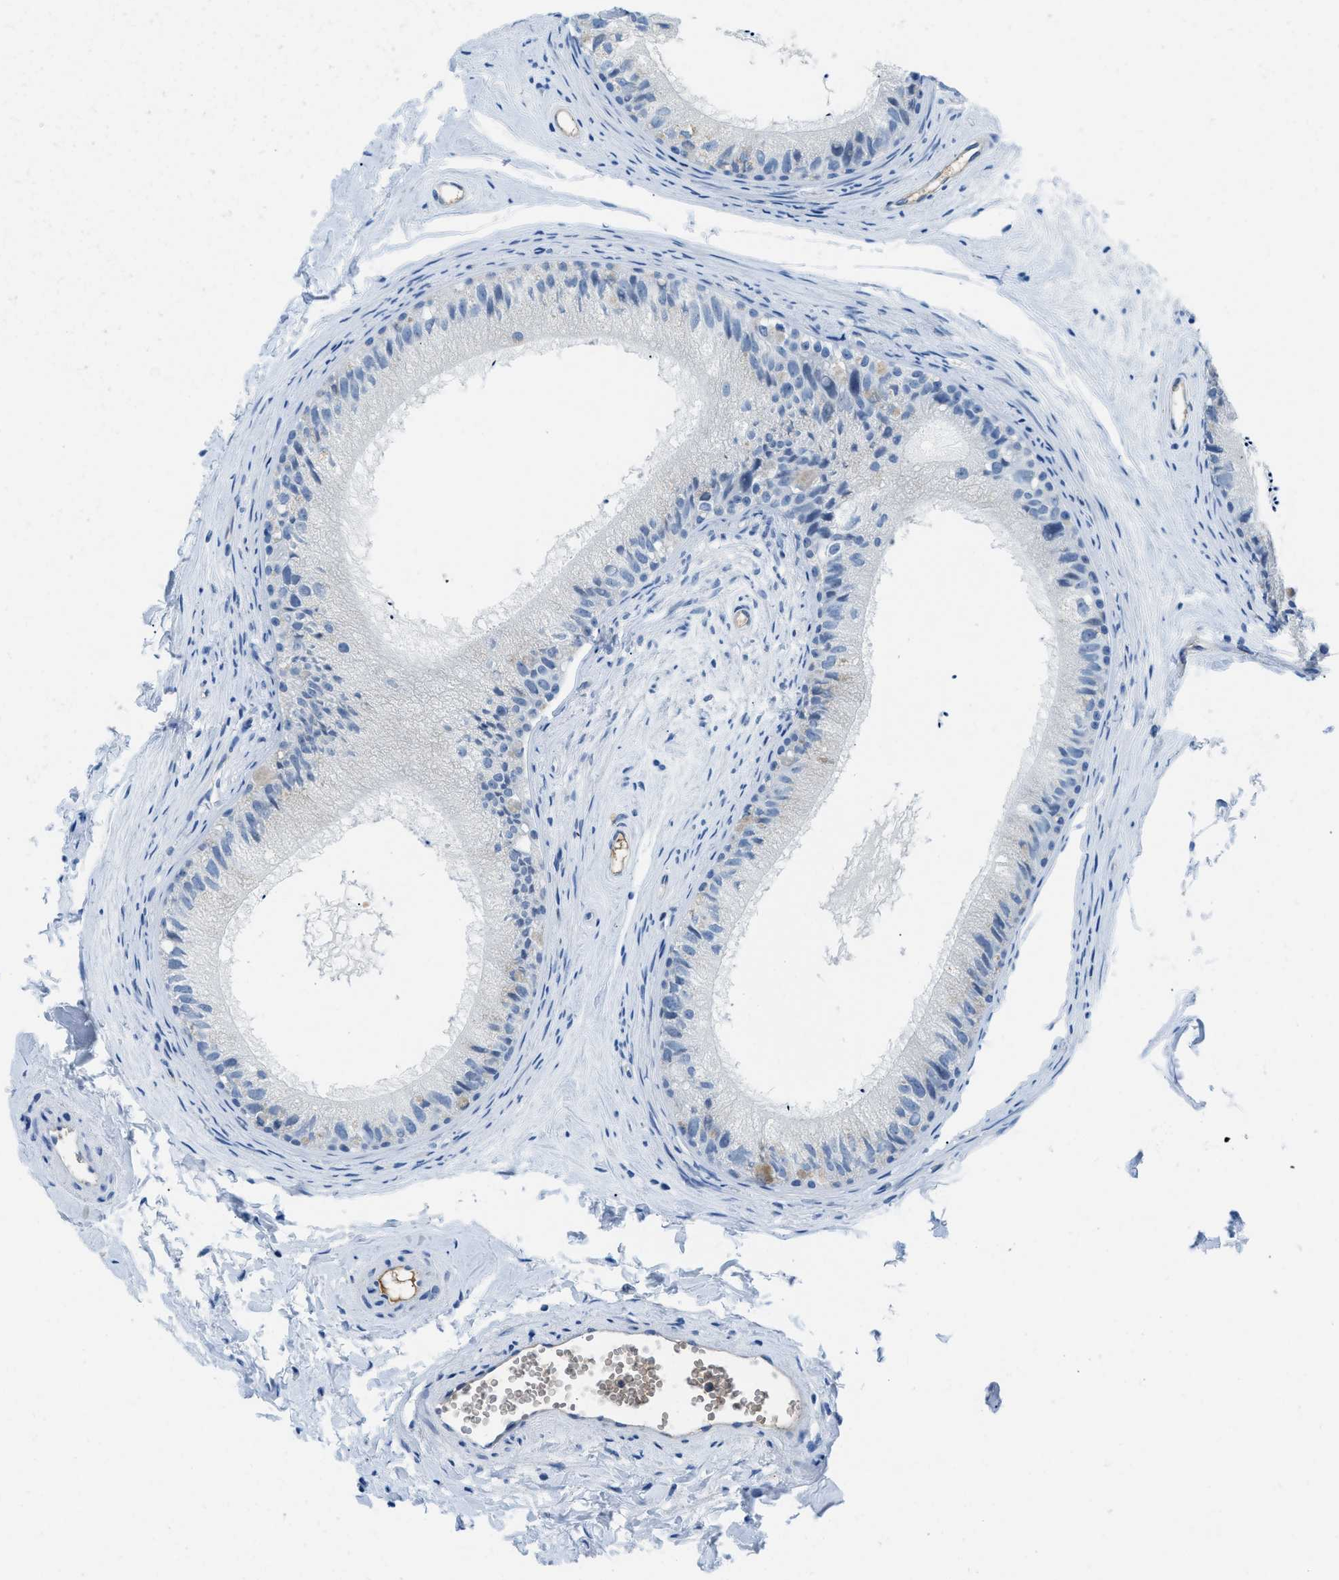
{"staining": {"intensity": "negative", "quantity": "none", "location": "none"}, "tissue": "epididymis", "cell_type": "Glandular cells", "image_type": "normal", "snomed": [{"axis": "morphology", "description": "Normal tissue, NOS"}, {"axis": "topography", "description": "Epididymis"}], "caption": "Immunohistochemistry histopathology image of normal human epididymis stained for a protein (brown), which reveals no expression in glandular cells. (Brightfield microscopy of DAB (3,3'-diaminobenzidine) immunohistochemistry at high magnification).", "gene": "MBL2", "patient": {"sex": "male", "age": 56}}